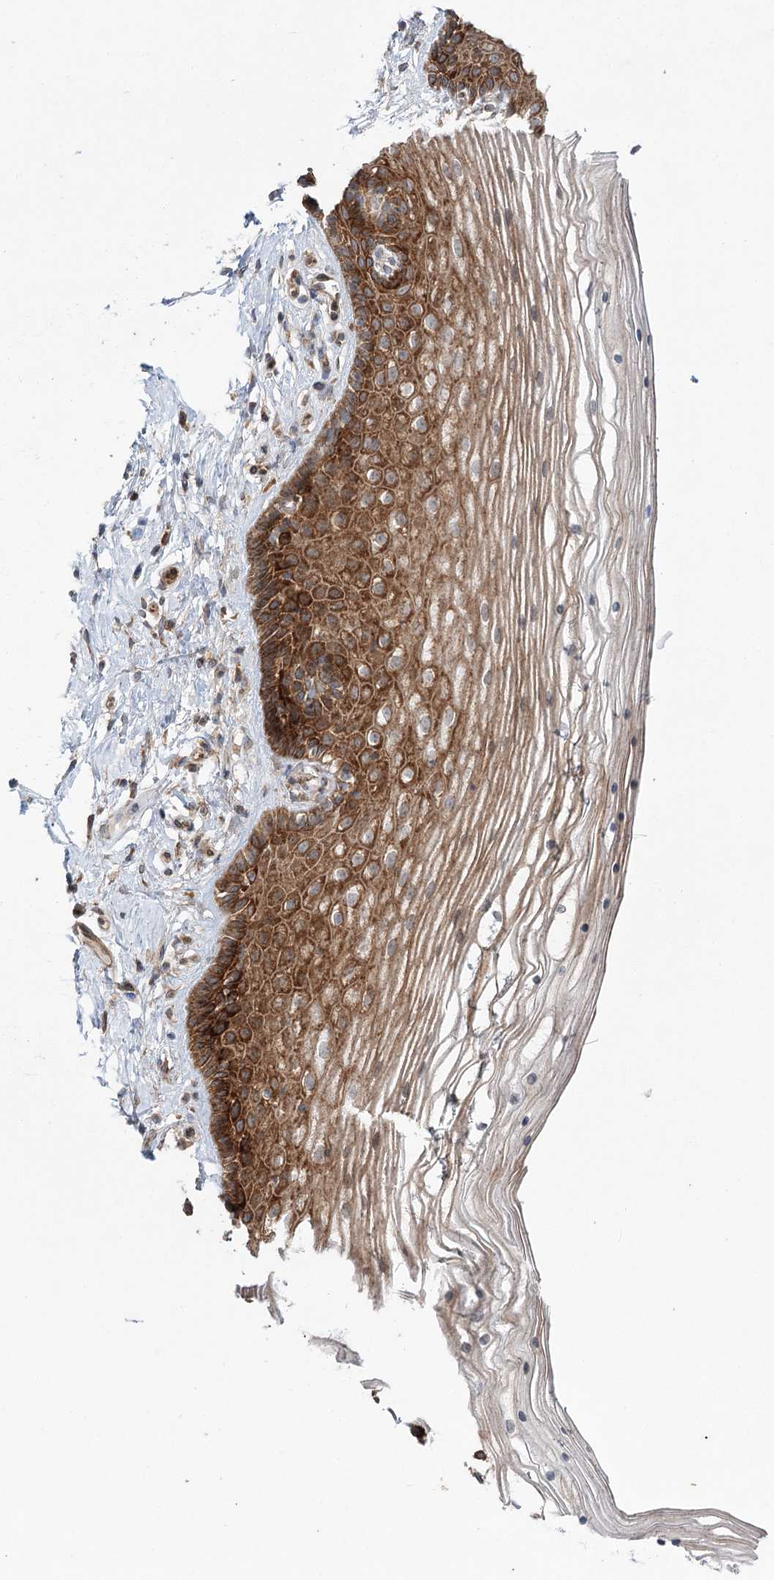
{"staining": {"intensity": "strong", "quantity": "25%-75%", "location": "cytoplasmic/membranous"}, "tissue": "vagina", "cell_type": "Squamous epithelial cells", "image_type": "normal", "snomed": [{"axis": "morphology", "description": "Normal tissue, NOS"}, {"axis": "topography", "description": "Vagina"}], "caption": "Immunohistochemical staining of normal vagina reveals strong cytoplasmic/membranous protein expression in approximately 25%-75% of squamous epithelial cells. Nuclei are stained in blue.", "gene": "VWA2", "patient": {"sex": "female", "age": 46}}